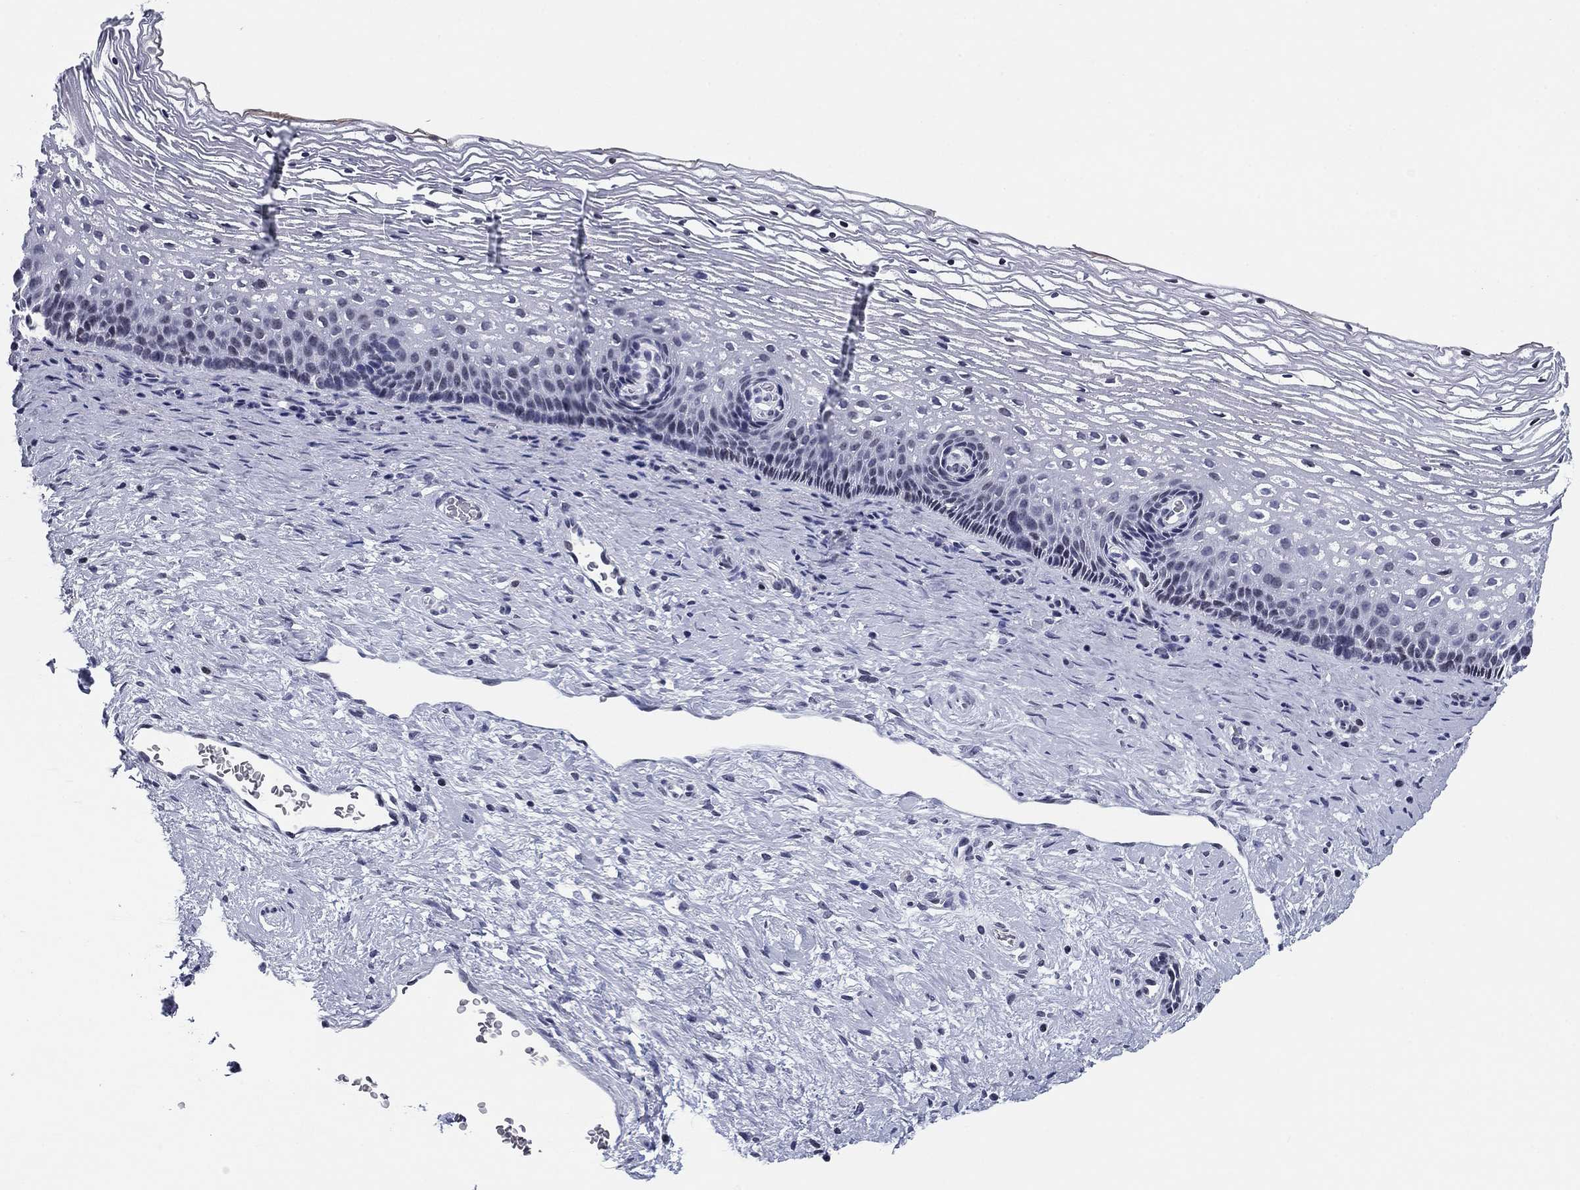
{"staining": {"intensity": "negative", "quantity": "none", "location": "none"}, "tissue": "cervix", "cell_type": "Glandular cells", "image_type": "normal", "snomed": [{"axis": "morphology", "description": "Normal tissue, NOS"}, {"axis": "topography", "description": "Cervix"}], "caption": "A histopathology image of cervix stained for a protein shows no brown staining in glandular cells.", "gene": "CCDC144A", "patient": {"sex": "female", "age": 34}}